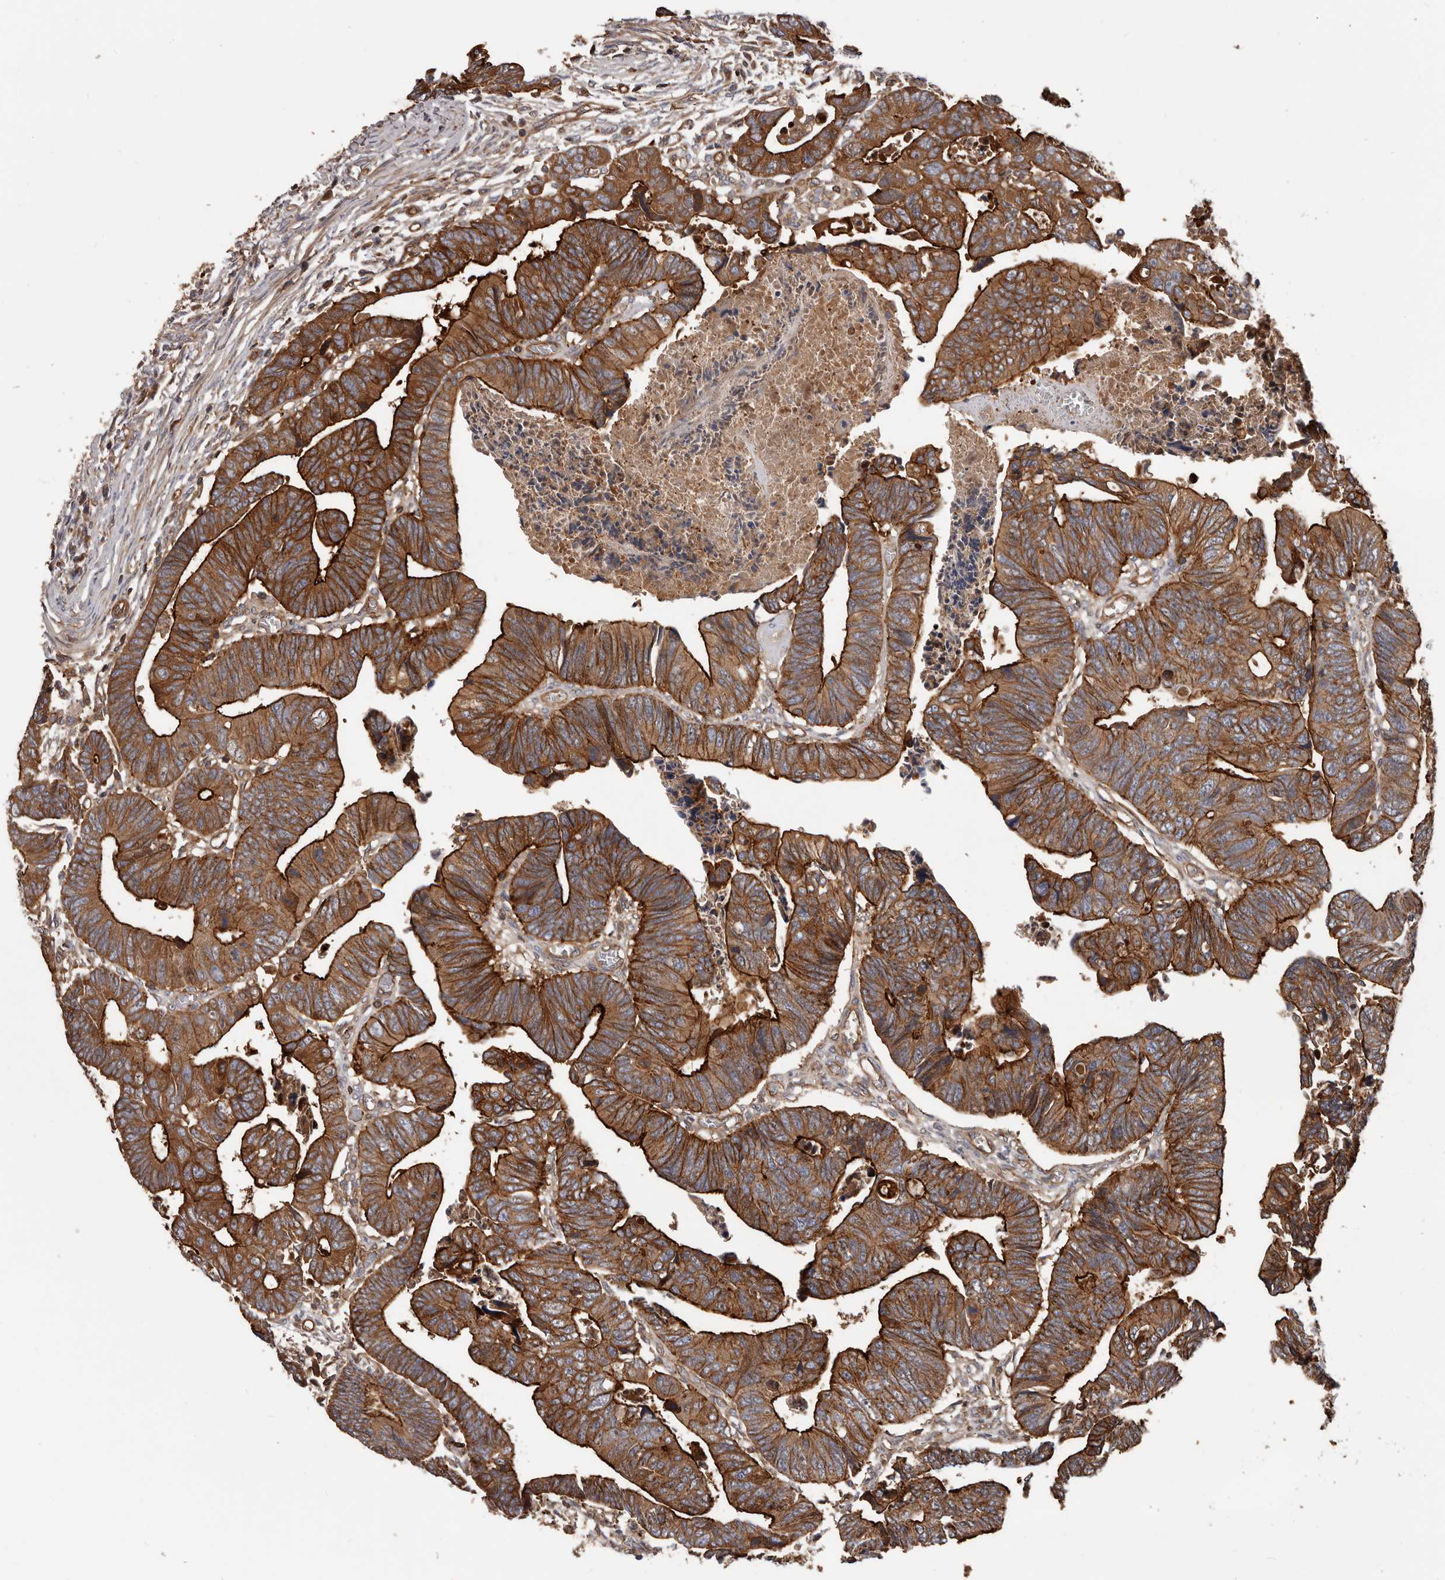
{"staining": {"intensity": "strong", "quantity": ">75%", "location": "cytoplasmic/membranous"}, "tissue": "colorectal cancer", "cell_type": "Tumor cells", "image_type": "cancer", "snomed": [{"axis": "morphology", "description": "Adenocarcinoma, NOS"}, {"axis": "topography", "description": "Rectum"}], "caption": "Protein expression analysis of human colorectal cancer reveals strong cytoplasmic/membranous expression in approximately >75% of tumor cells.", "gene": "PNRC2", "patient": {"sex": "female", "age": 65}}